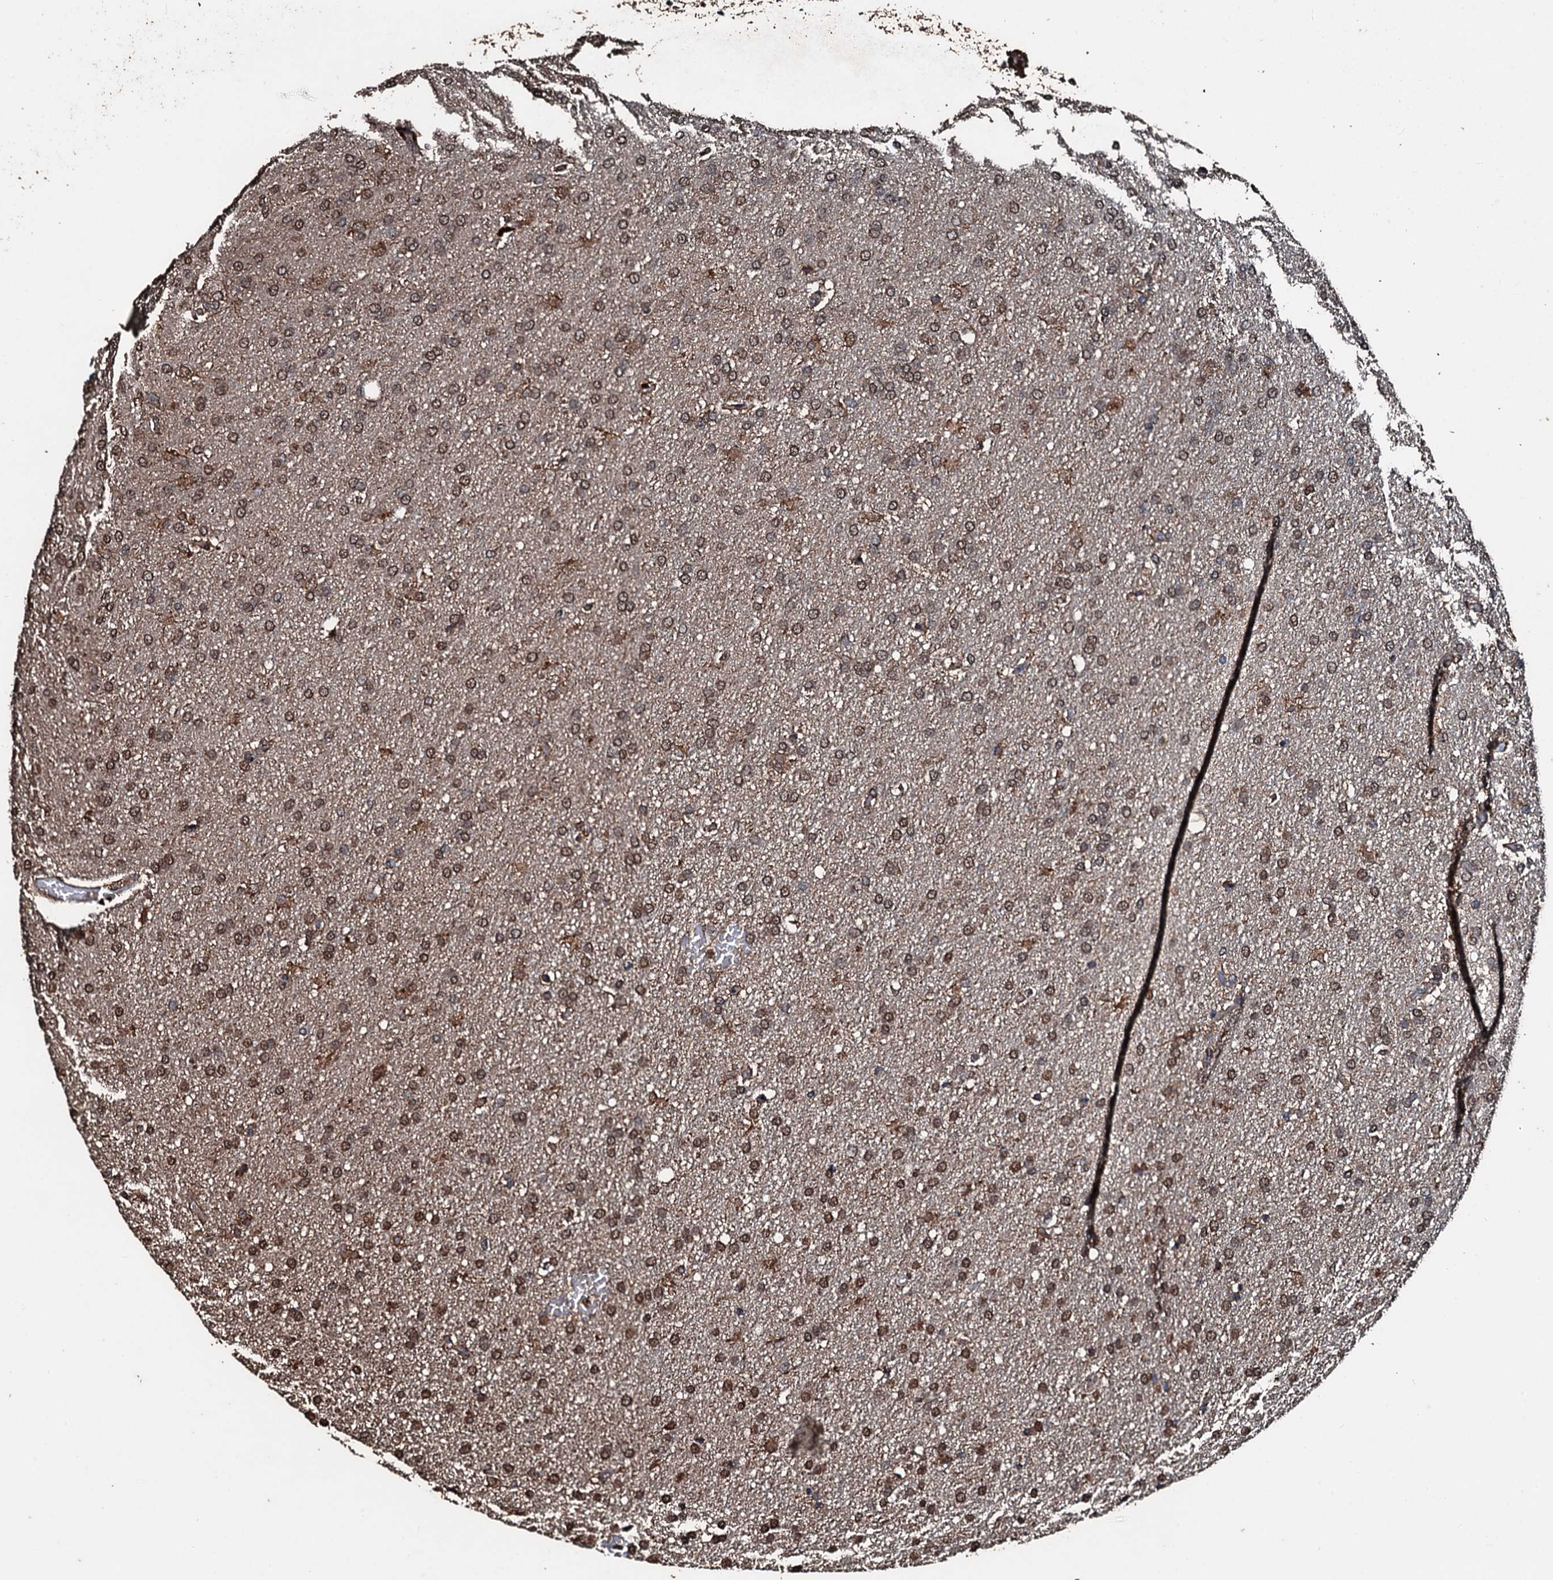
{"staining": {"intensity": "moderate", "quantity": ">75%", "location": "nuclear"}, "tissue": "glioma", "cell_type": "Tumor cells", "image_type": "cancer", "snomed": [{"axis": "morphology", "description": "Glioma, malignant, High grade"}, {"axis": "topography", "description": "Brain"}], "caption": "Protein analysis of high-grade glioma (malignant) tissue displays moderate nuclear staining in about >75% of tumor cells.", "gene": "FAAP24", "patient": {"sex": "male", "age": 72}}